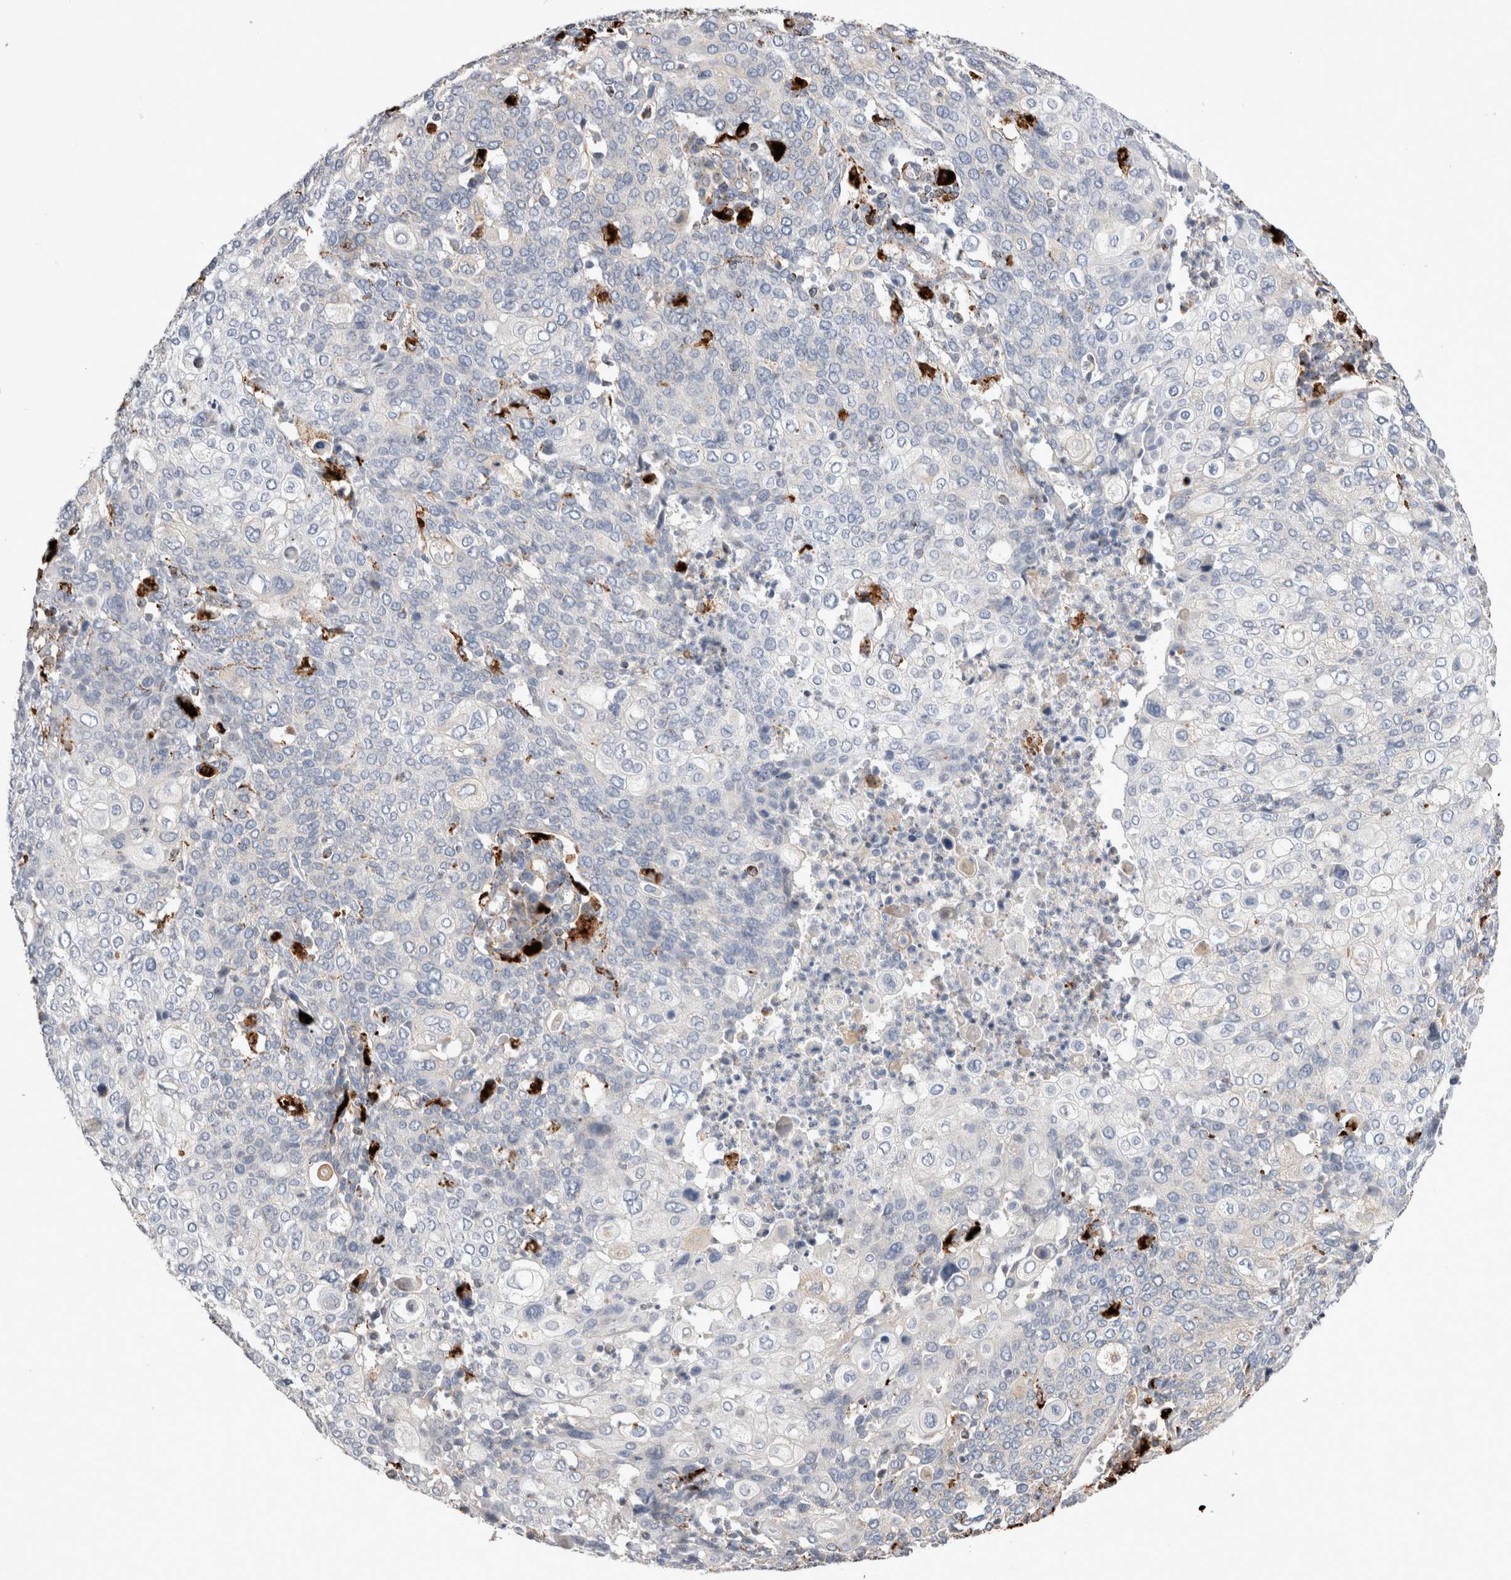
{"staining": {"intensity": "negative", "quantity": "none", "location": "none"}, "tissue": "cervical cancer", "cell_type": "Tumor cells", "image_type": "cancer", "snomed": [{"axis": "morphology", "description": "Squamous cell carcinoma, NOS"}, {"axis": "topography", "description": "Cervix"}], "caption": "Histopathology image shows no significant protein staining in tumor cells of cervical cancer (squamous cell carcinoma). (Brightfield microscopy of DAB IHC at high magnification).", "gene": "CTSA", "patient": {"sex": "female", "age": 40}}